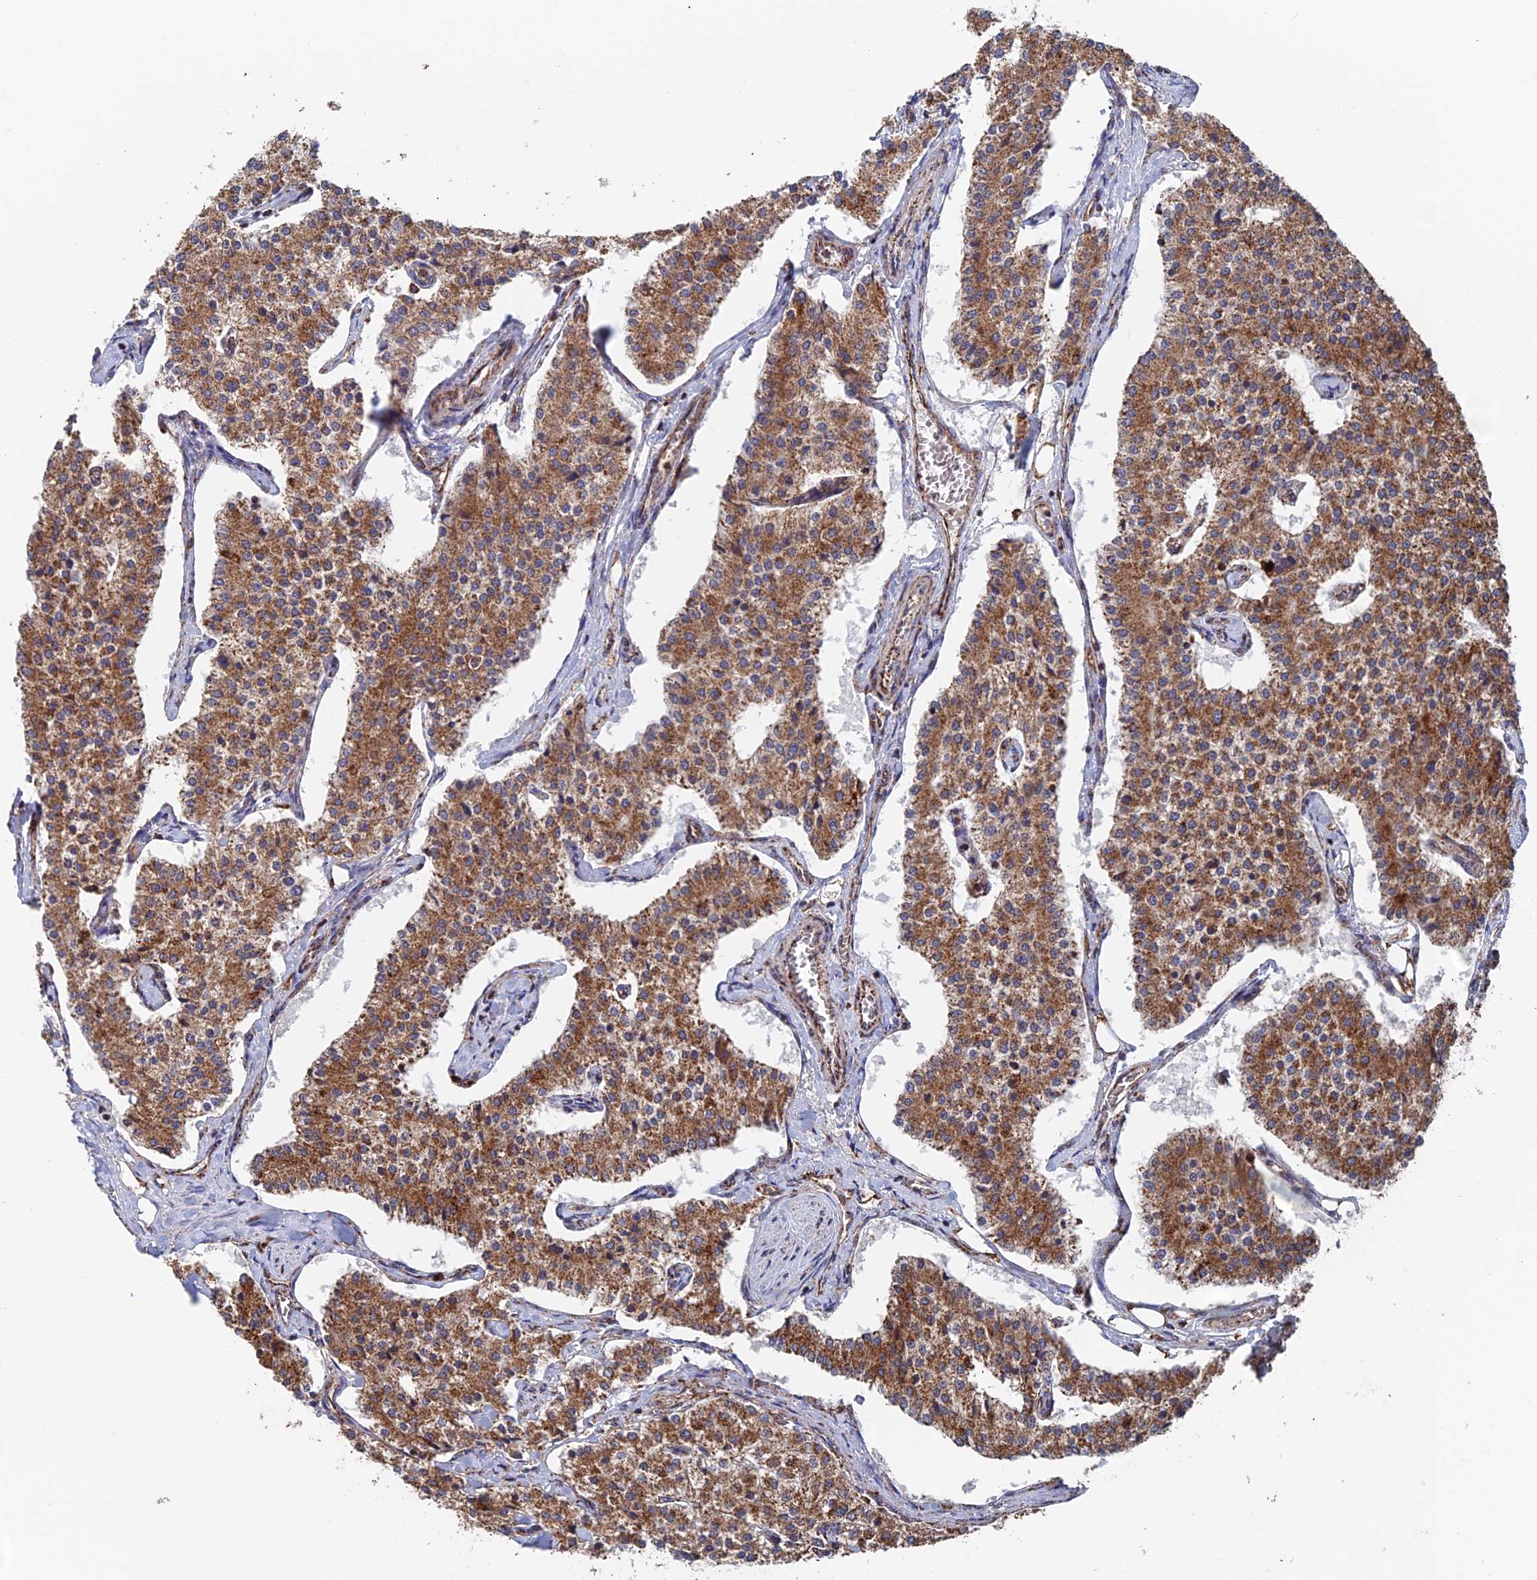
{"staining": {"intensity": "moderate", "quantity": ">75%", "location": "cytoplasmic/membranous"}, "tissue": "carcinoid", "cell_type": "Tumor cells", "image_type": "cancer", "snomed": [{"axis": "morphology", "description": "Carcinoid, malignant, NOS"}, {"axis": "topography", "description": "Colon"}], "caption": "An immunohistochemistry photomicrograph of neoplastic tissue is shown. Protein staining in brown labels moderate cytoplasmic/membranous positivity in carcinoid within tumor cells. (Brightfield microscopy of DAB IHC at high magnification).", "gene": "DTYMK", "patient": {"sex": "female", "age": 52}}